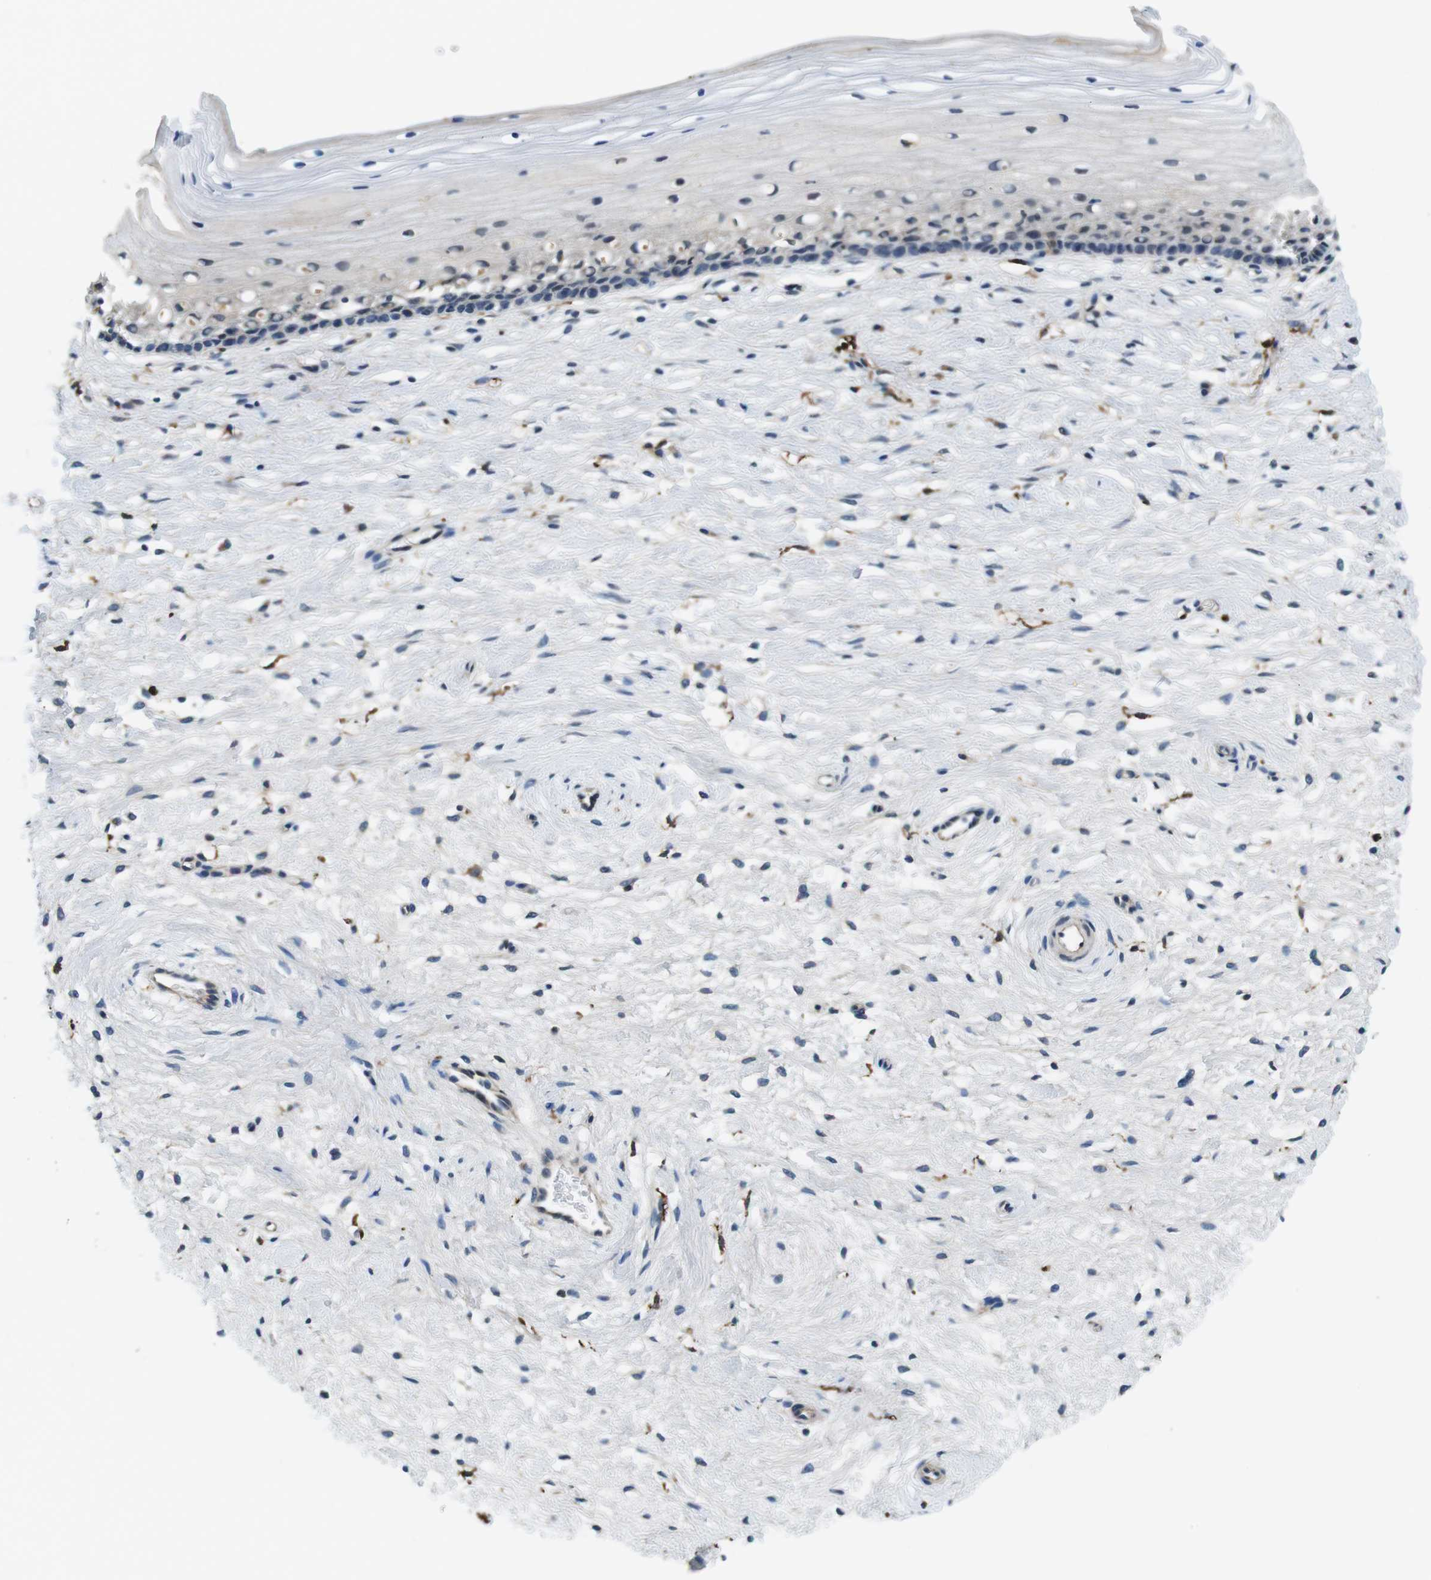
{"staining": {"intensity": "weak", "quantity": "<25%", "location": "cytoplasmic/membranous"}, "tissue": "cervix", "cell_type": "Glandular cells", "image_type": "normal", "snomed": [{"axis": "morphology", "description": "Normal tissue, NOS"}, {"axis": "topography", "description": "Cervix"}], "caption": "IHC histopathology image of normal cervix: human cervix stained with DAB (3,3'-diaminobenzidine) exhibits no significant protein staining in glandular cells.", "gene": "CD163L1", "patient": {"sex": "female", "age": 39}}